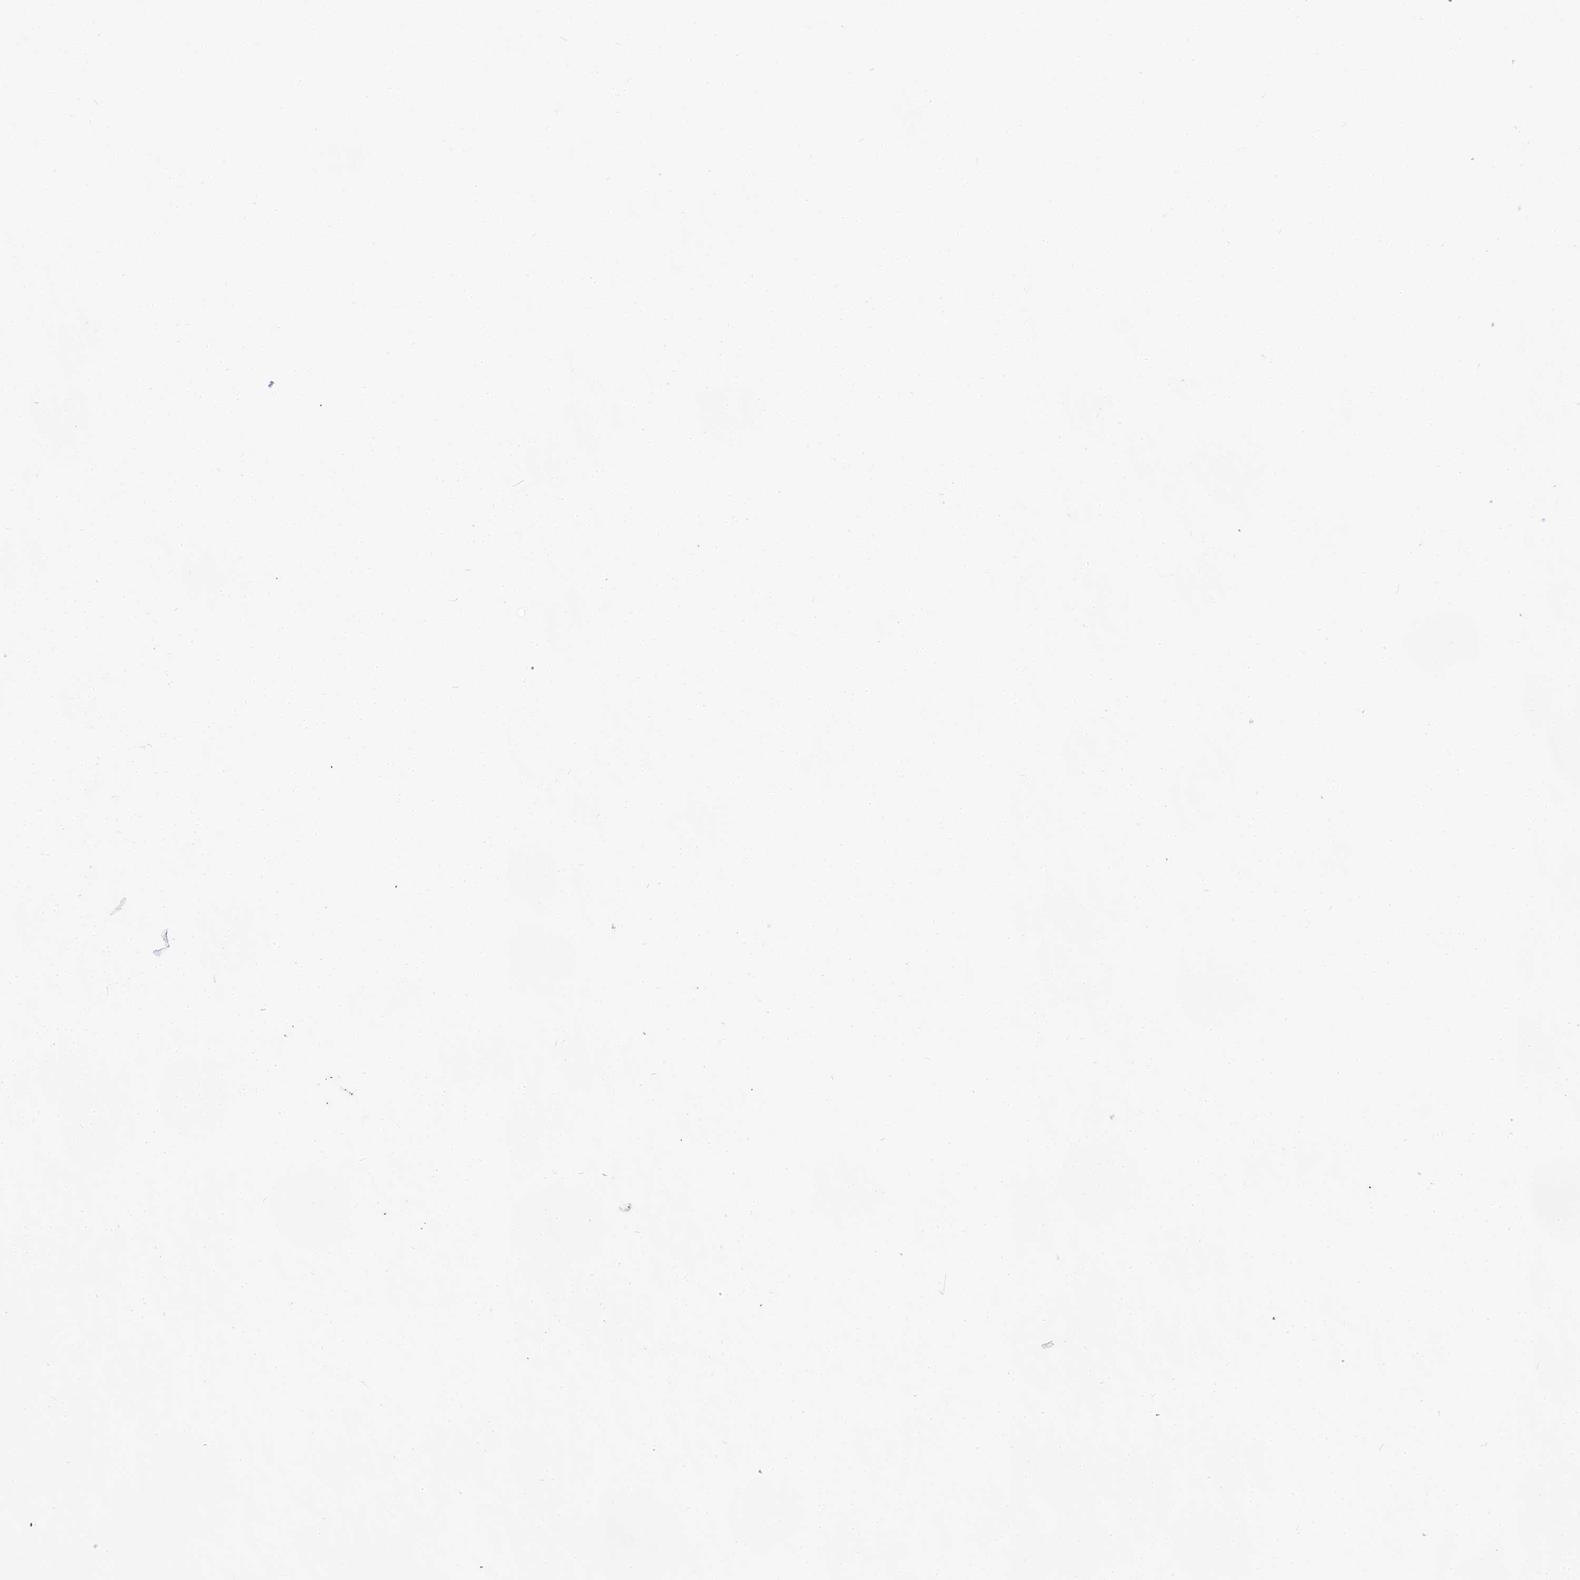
{"staining": {"intensity": "moderate", "quantity": ">75%", "location": "cytoplasmic/membranous,nuclear"}, "tissue": "colorectal cancer", "cell_type": "Tumor cells", "image_type": "cancer", "snomed": [{"axis": "morphology", "description": "Adenocarcinoma, NOS"}, {"axis": "topography", "description": "Colon"}], "caption": "Tumor cells reveal medium levels of moderate cytoplasmic/membranous and nuclear staining in approximately >75% of cells in human colorectal adenocarcinoma. (Stains: DAB (3,3'-diaminobenzidine) in brown, nuclei in blue, Microscopy: brightfield microscopy at high magnification).", "gene": "MAT2A", "patient": {"sex": "male", "age": 62}}